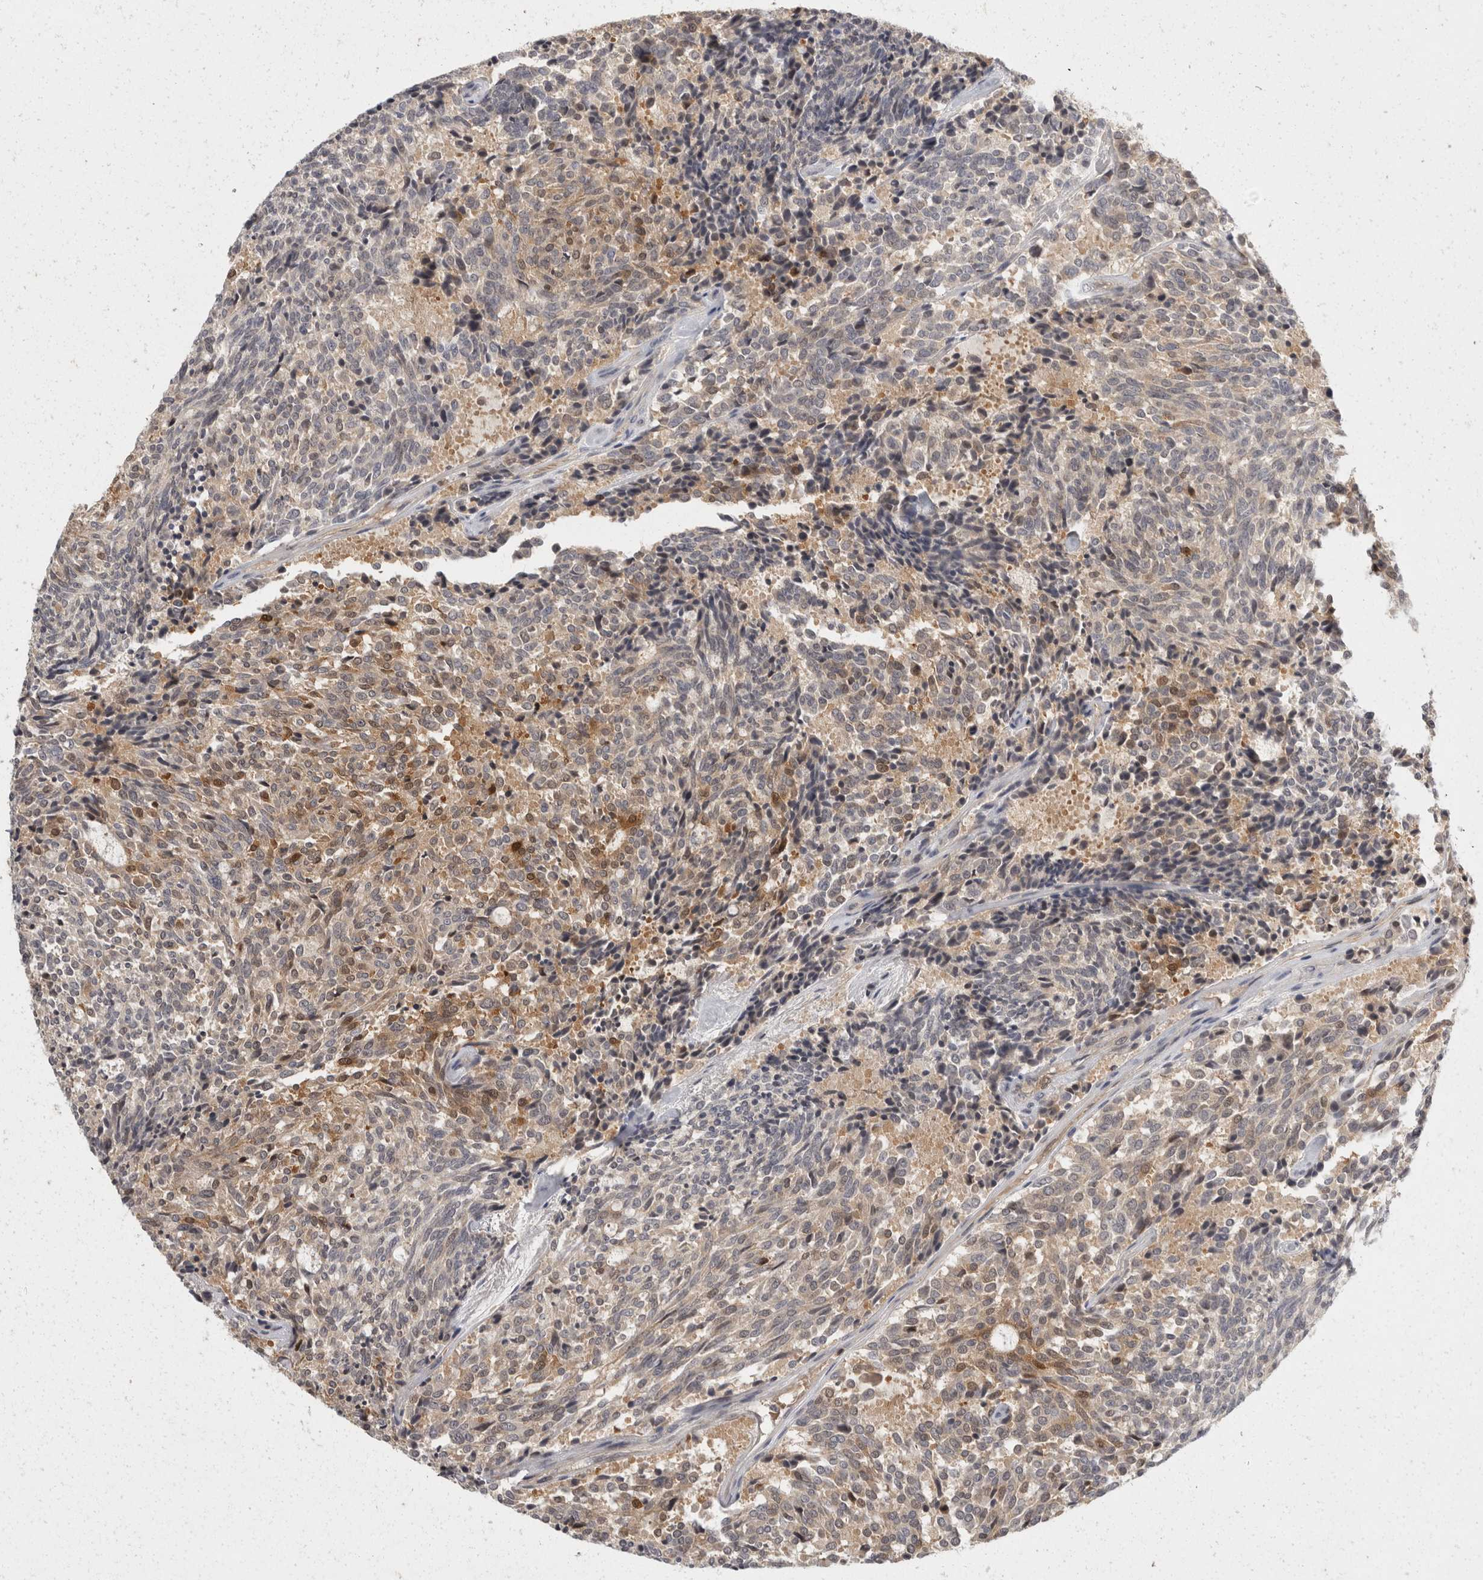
{"staining": {"intensity": "moderate", "quantity": "25%-75%", "location": "cytoplasmic/membranous,nuclear"}, "tissue": "carcinoid", "cell_type": "Tumor cells", "image_type": "cancer", "snomed": [{"axis": "morphology", "description": "Carcinoid, malignant, NOS"}, {"axis": "topography", "description": "Pancreas"}], "caption": "Carcinoid was stained to show a protein in brown. There is medium levels of moderate cytoplasmic/membranous and nuclear staining in approximately 25%-75% of tumor cells. The staining was performed using DAB to visualize the protein expression in brown, while the nuclei were stained in blue with hematoxylin (Magnification: 20x).", "gene": "ACAT2", "patient": {"sex": "female", "age": 54}}